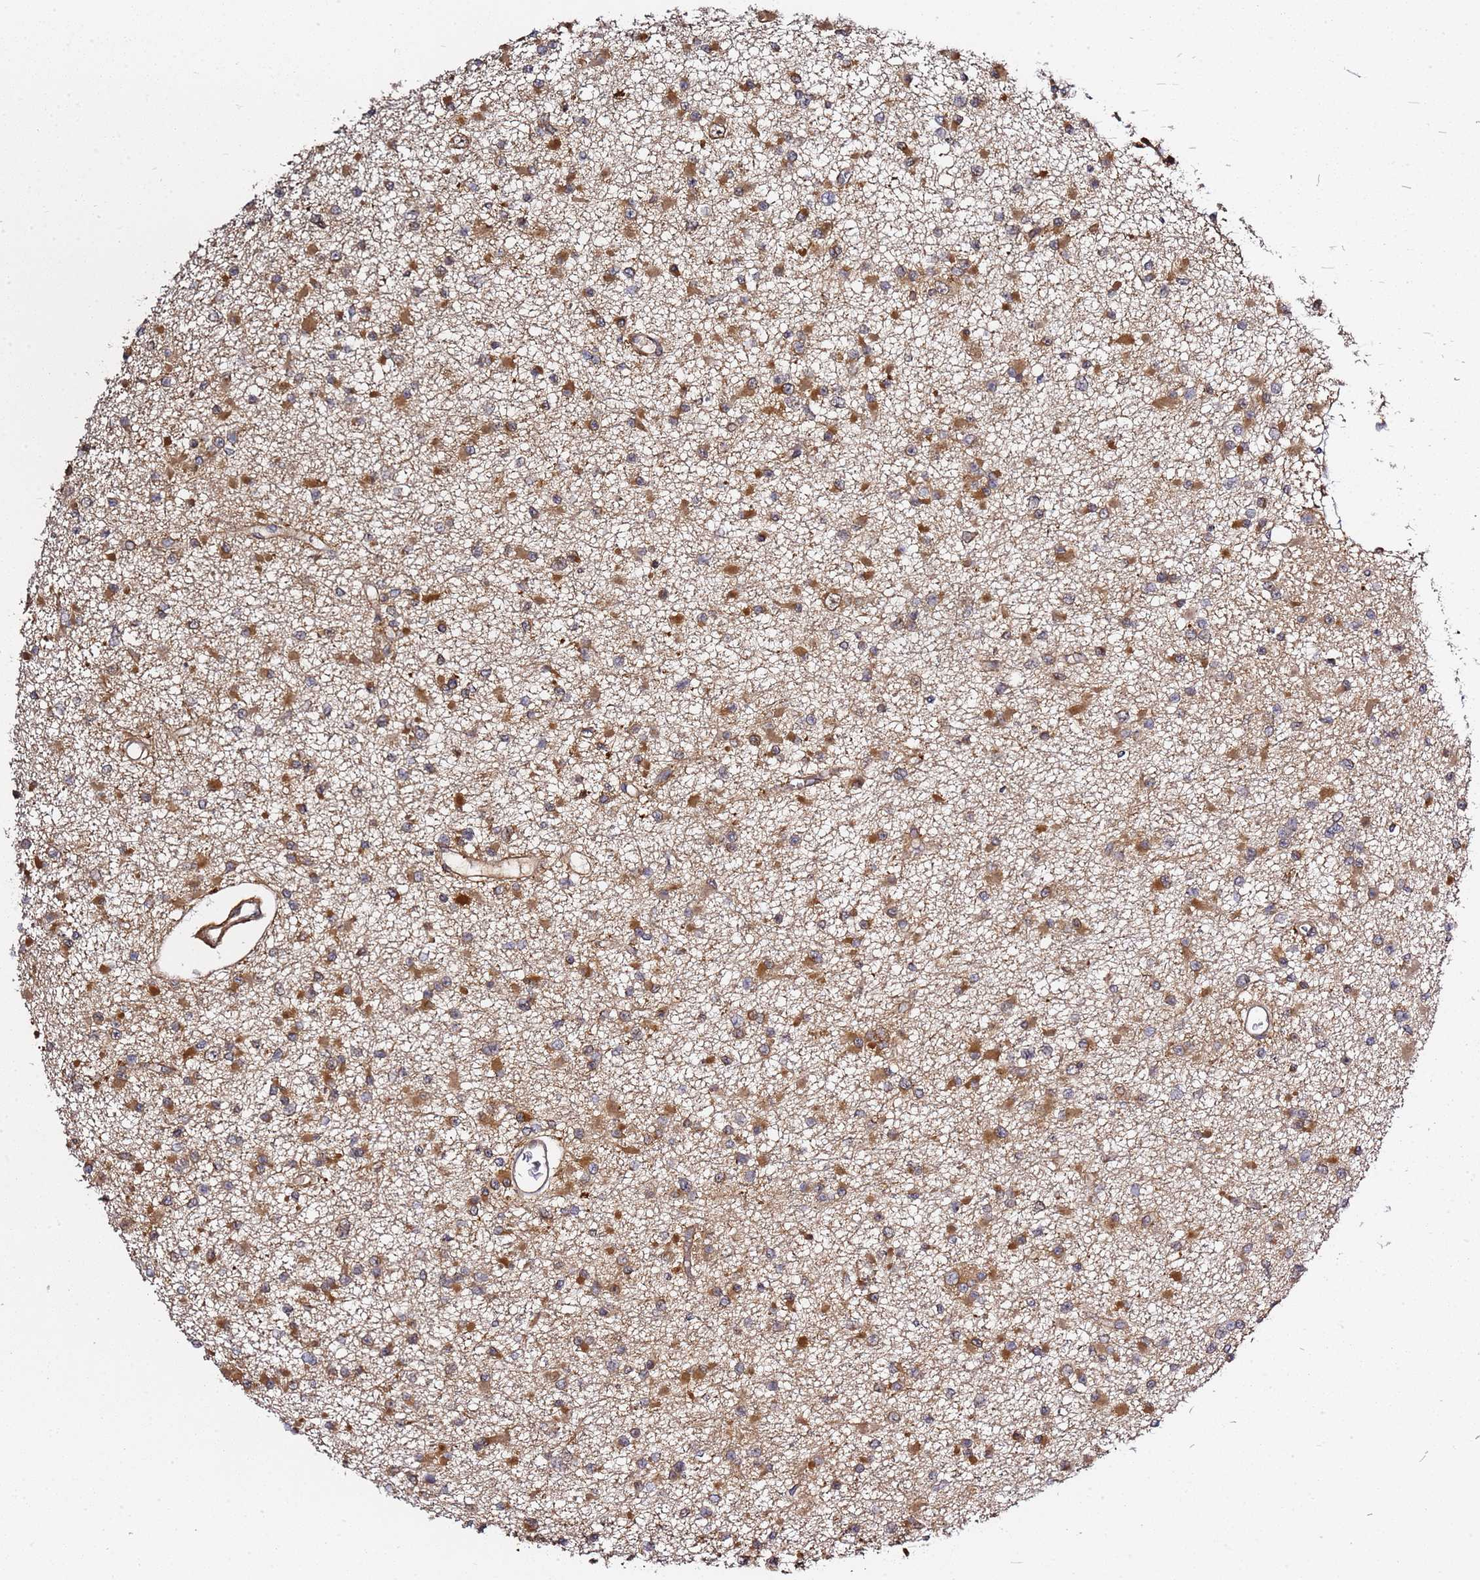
{"staining": {"intensity": "strong", "quantity": "25%-75%", "location": "cytoplasmic/membranous"}, "tissue": "glioma", "cell_type": "Tumor cells", "image_type": "cancer", "snomed": [{"axis": "morphology", "description": "Glioma, malignant, Low grade"}, {"axis": "topography", "description": "Brain"}], "caption": "Glioma tissue demonstrates strong cytoplasmic/membranous positivity in approximately 25%-75% of tumor cells The staining was performed using DAB to visualize the protein expression in brown, while the nuclei were stained in blue with hematoxylin (Magnification: 20x).", "gene": "PRKAB2", "patient": {"sex": "female", "age": 22}}